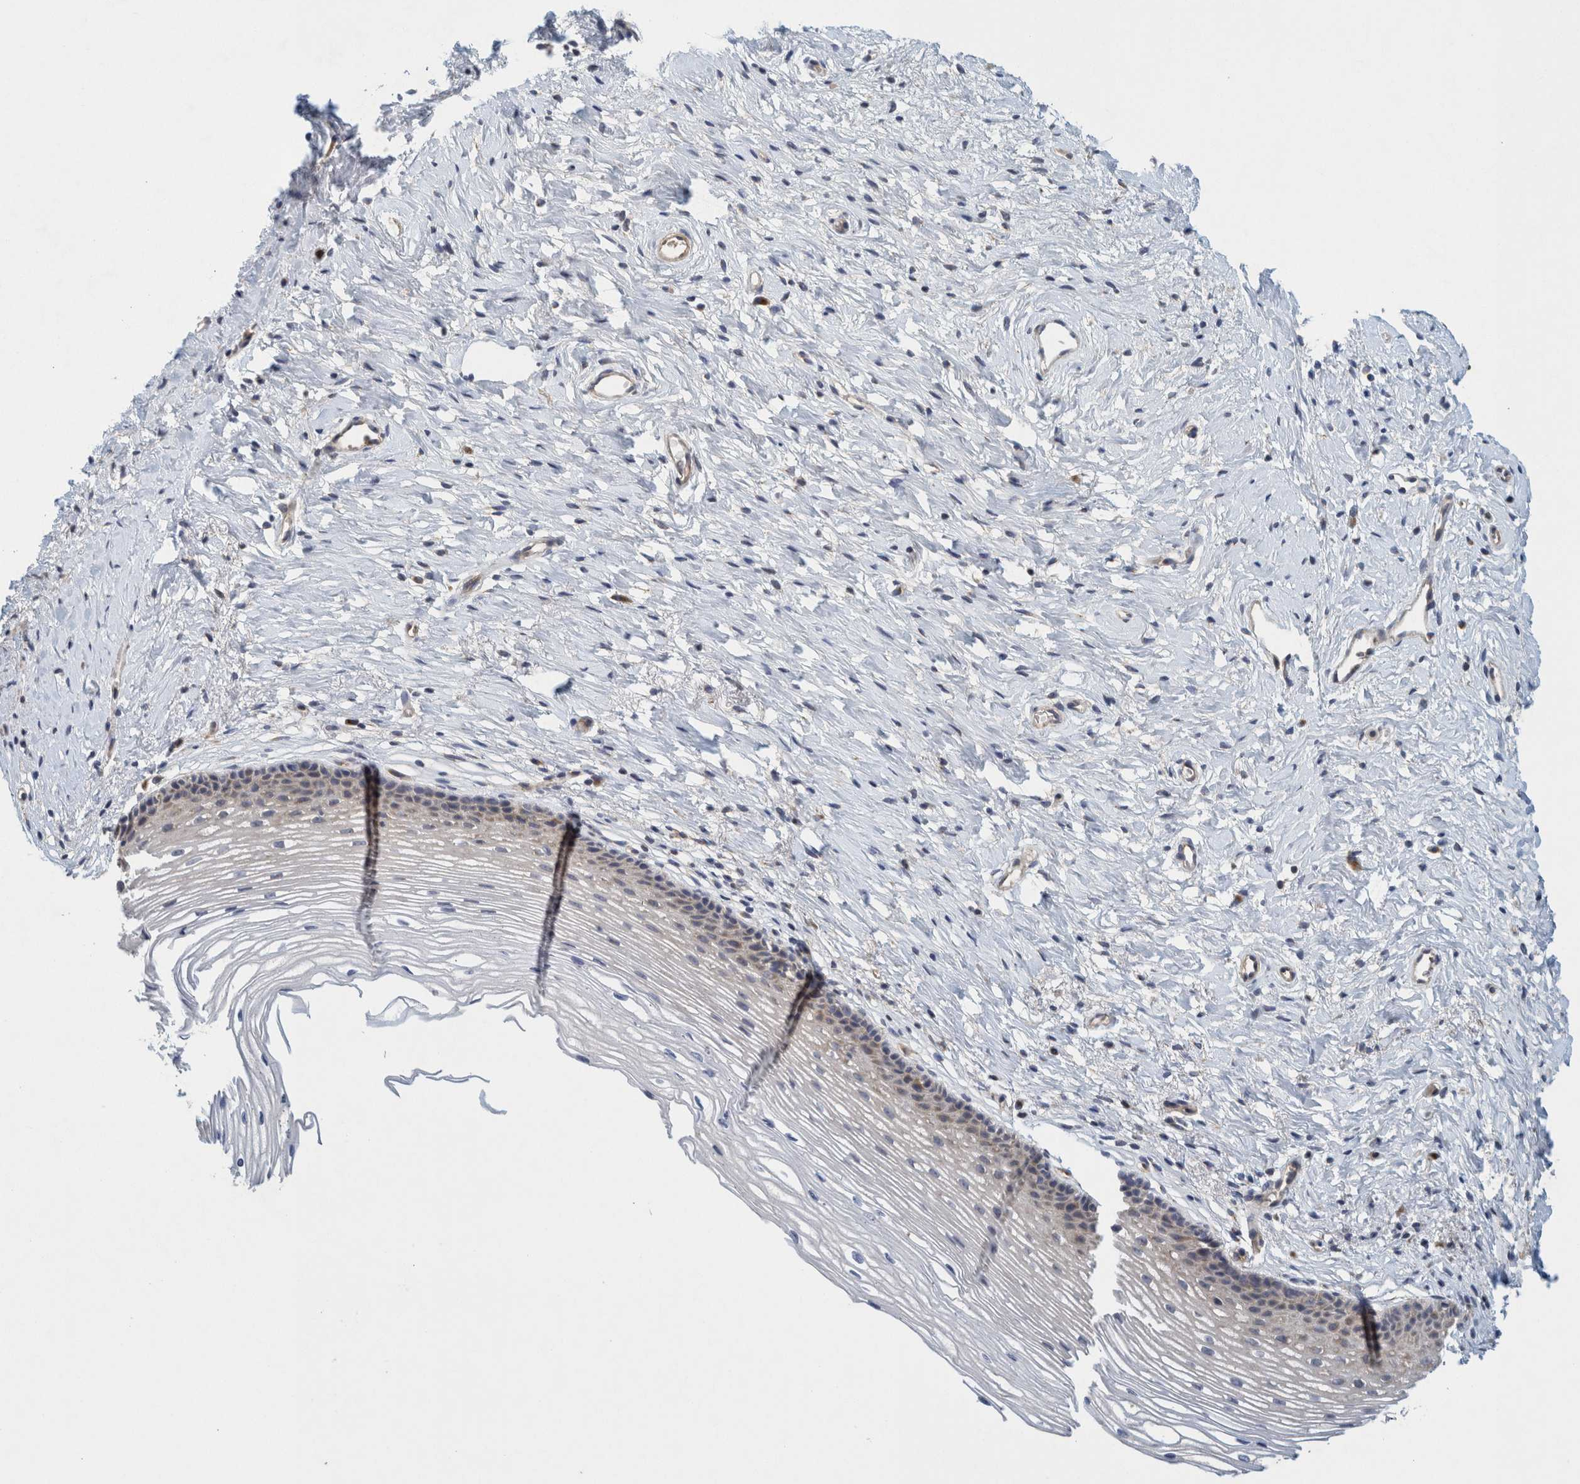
{"staining": {"intensity": "negative", "quantity": "none", "location": "none"}, "tissue": "cervix", "cell_type": "Glandular cells", "image_type": "normal", "snomed": [{"axis": "morphology", "description": "Normal tissue, NOS"}, {"axis": "topography", "description": "Cervix"}], "caption": "An image of cervix stained for a protein shows no brown staining in glandular cells. (Brightfield microscopy of DAB IHC at high magnification).", "gene": "ZNF324B", "patient": {"sex": "female", "age": 77}}